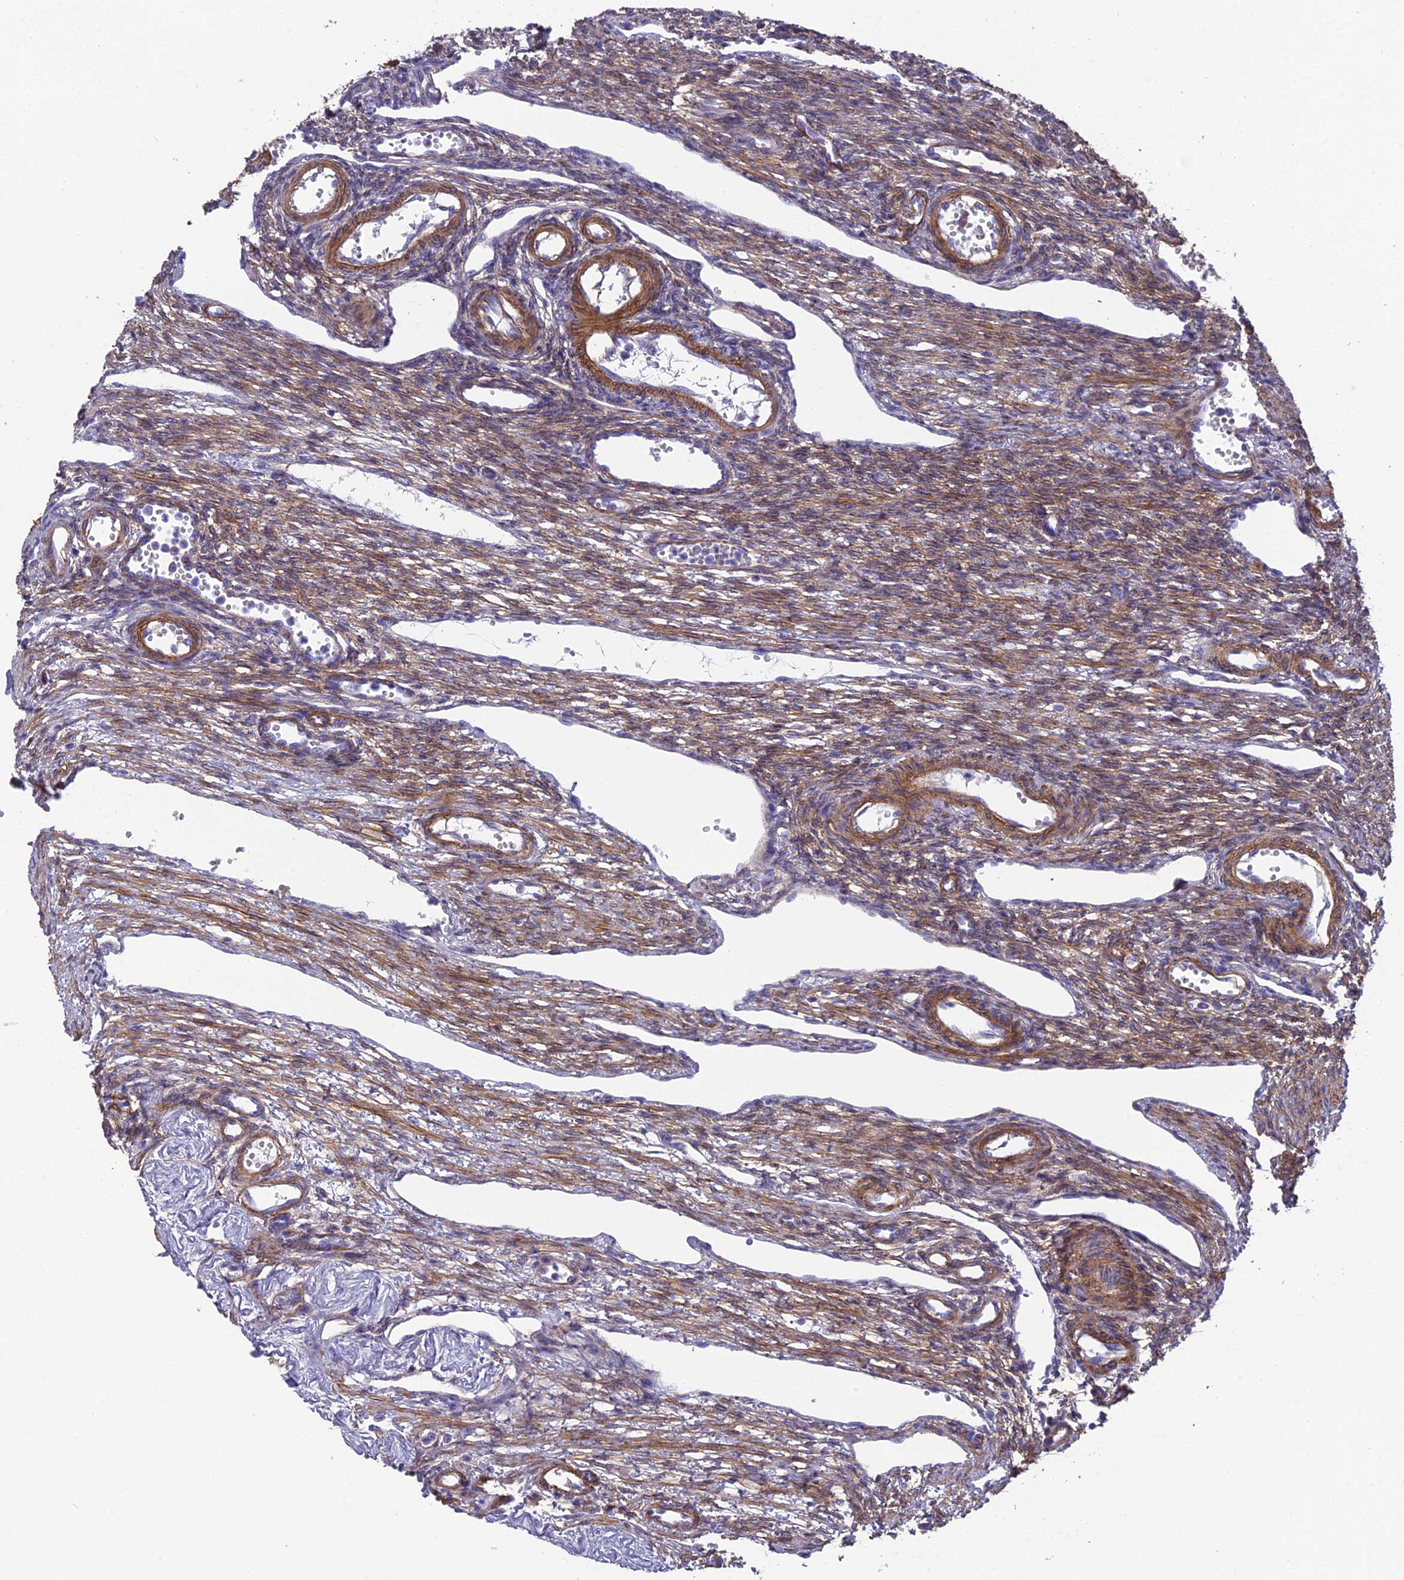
{"staining": {"intensity": "weak", "quantity": "<25%", "location": "cytoplasmic/membranous"}, "tissue": "ovary", "cell_type": "Ovarian stroma cells", "image_type": "normal", "snomed": [{"axis": "morphology", "description": "Normal tissue, NOS"}, {"axis": "morphology", "description": "Cyst, NOS"}, {"axis": "topography", "description": "Ovary"}], "caption": "This histopathology image is of benign ovary stained with immunohistochemistry (IHC) to label a protein in brown with the nuclei are counter-stained blue. There is no positivity in ovarian stroma cells.", "gene": "TNS1", "patient": {"sex": "female", "age": 33}}